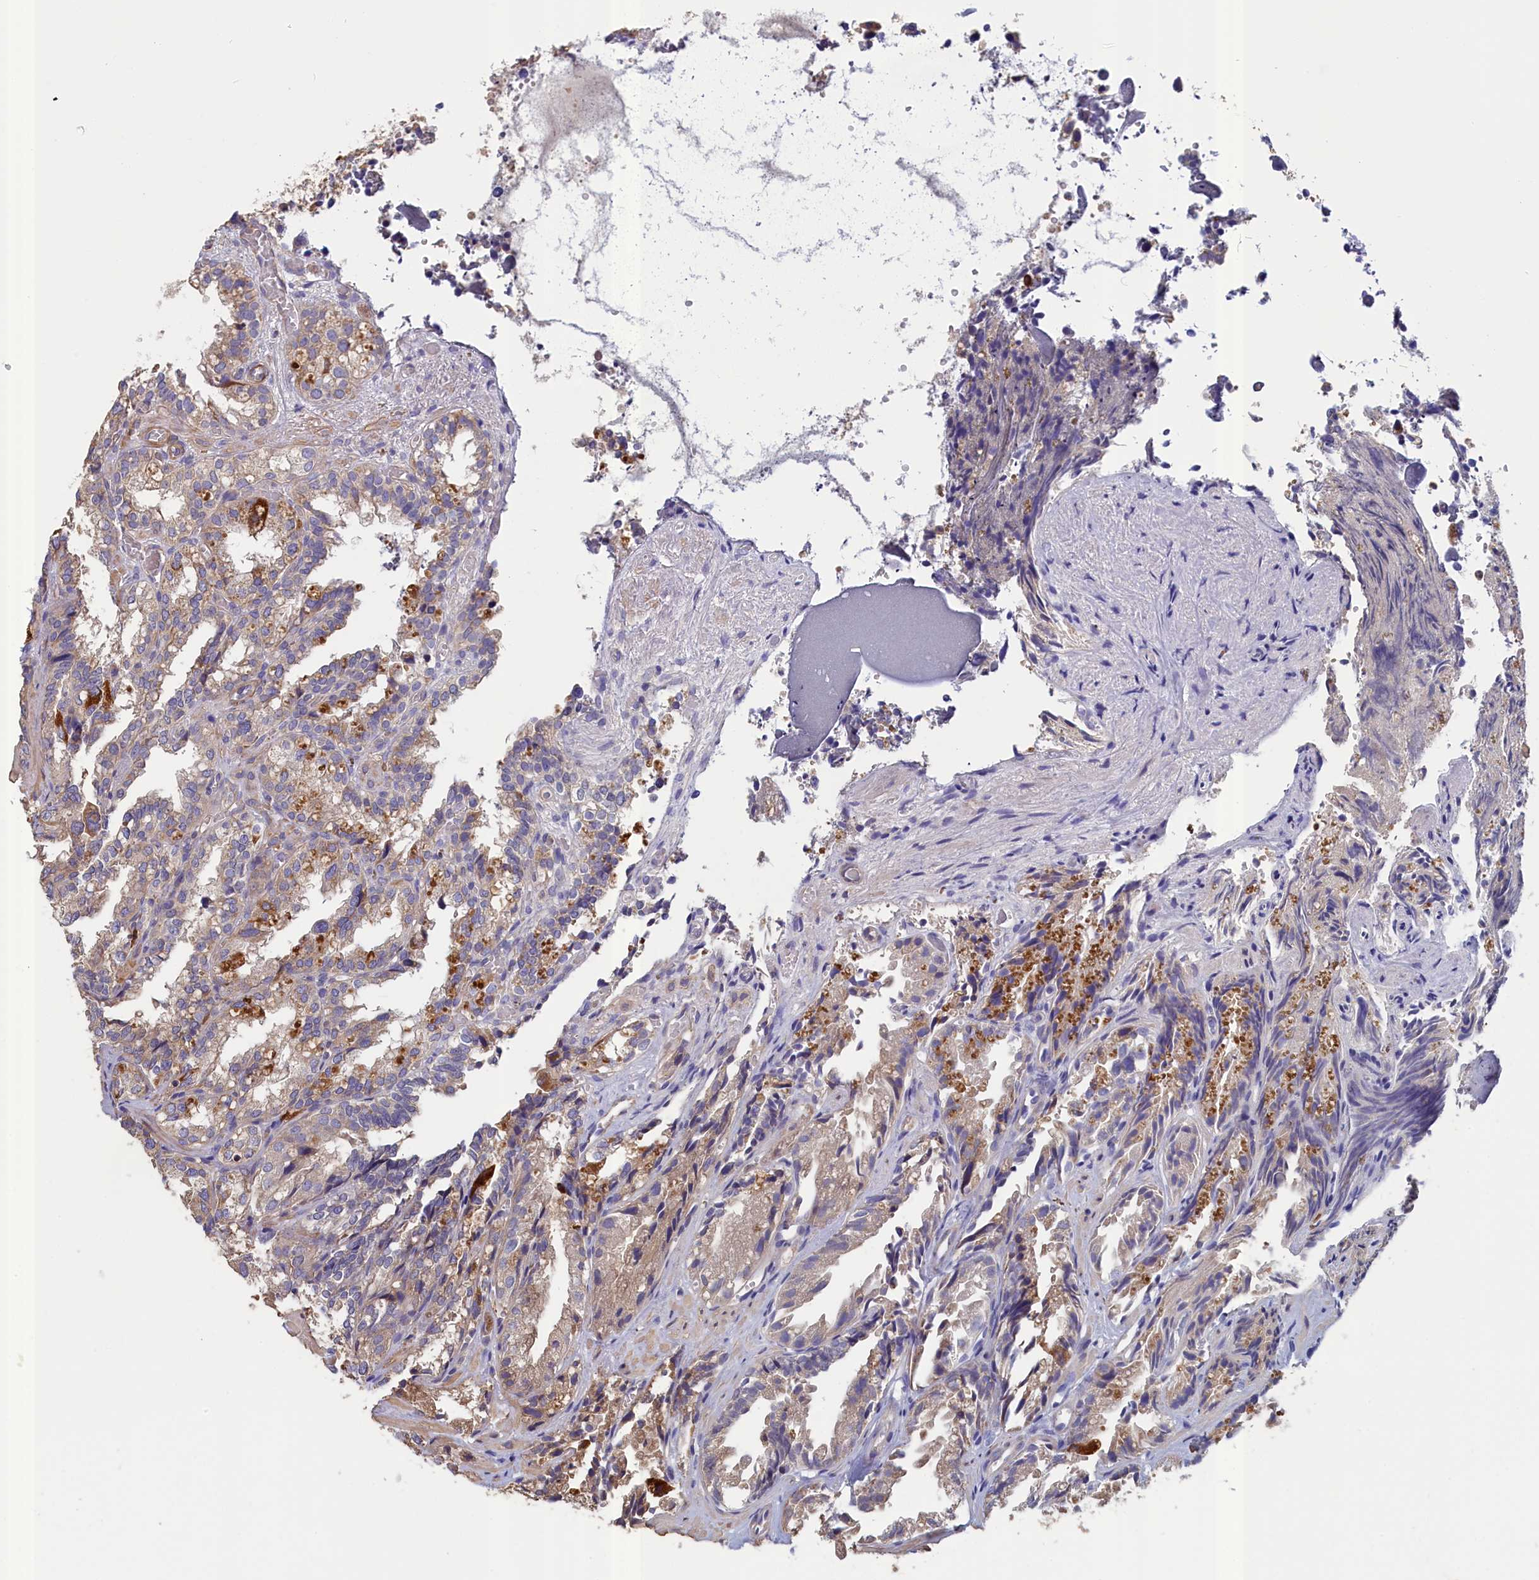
{"staining": {"intensity": "moderate", "quantity": "<25%", "location": "cytoplasmic/membranous"}, "tissue": "seminal vesicle", "cell_type": "Glandular cells", "image_type": "normal", "snomed": [{"axis": "morphology", "description": "Normal tissue, NOS"}, {"axis": "topography", "description": "Prostate"}, {"axis": "topography", "description": "Seminal veicle"}], "caption": "Moderate cytoplasmic/membranous protein positivity is seen in approximately <25% of glandular cells in seminal vesicle. (Stains: DAB in brown, nuclei in blue, Microscopy: brightfield microscopy at high magnification).", "gene": "ANKRD2", "patient": {"sex": "male", "age": 51}}